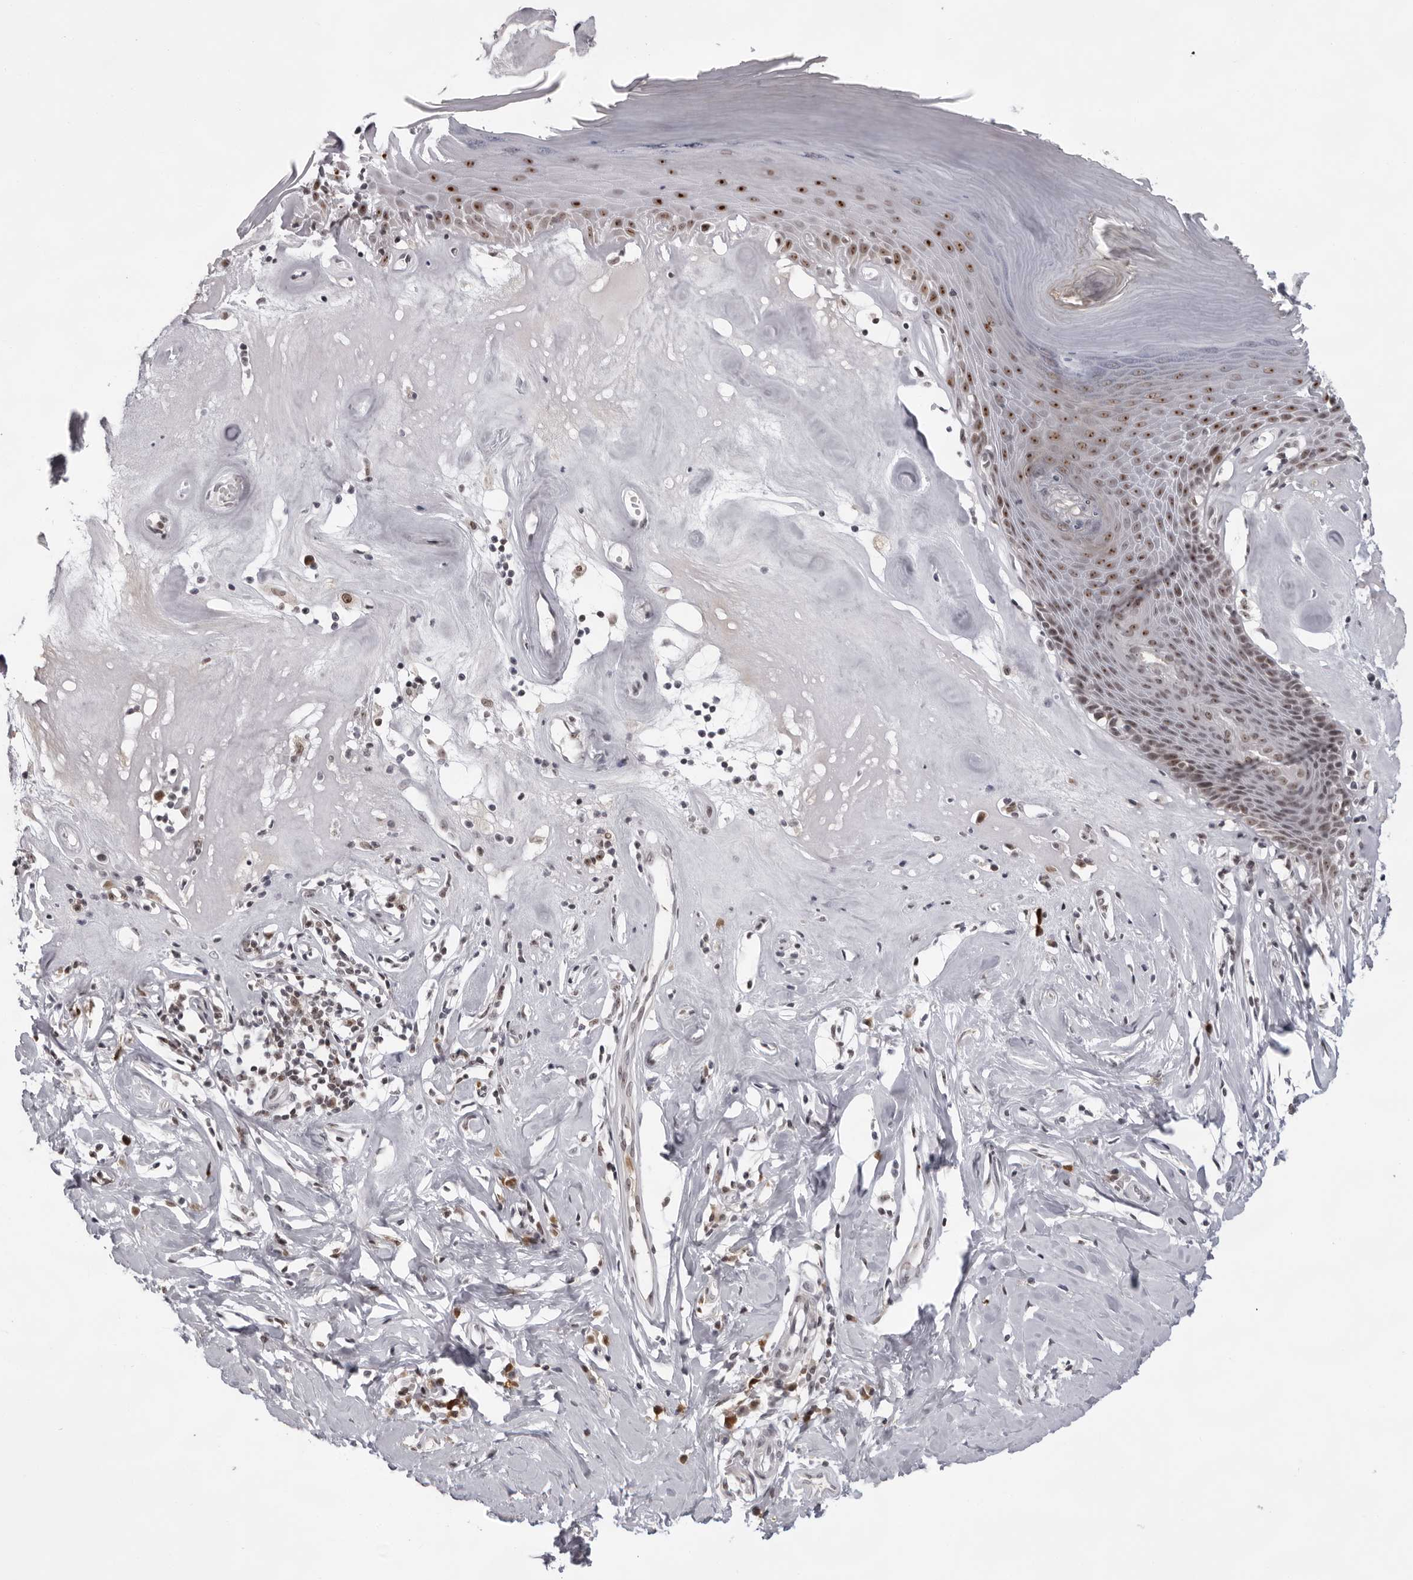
{"staining": {"intensity": "strong", "quantity": ">75%", "location": "nuclear"}, "tissue": "skin", "cell_type": "Epidermal cells", "image_type": "normal", "snomed": [{"axis": "morphology", "description": "Normal tissue, NOS"}, {"axis": "morphology", "description": "Inflammation, NOS"}, {"axis": "topography", "description": "Vulva"}], "caption": "The immunohistochemical stain labels strong nuclear expression in epidermal cells of unremarkable skin. Using DAB (brown) and hematoxylin (blue) stains, captured at high magnification using brightfield microscopy.", "gene": "EXOSC10", "patient": {"sex": "female", "age": 84}}